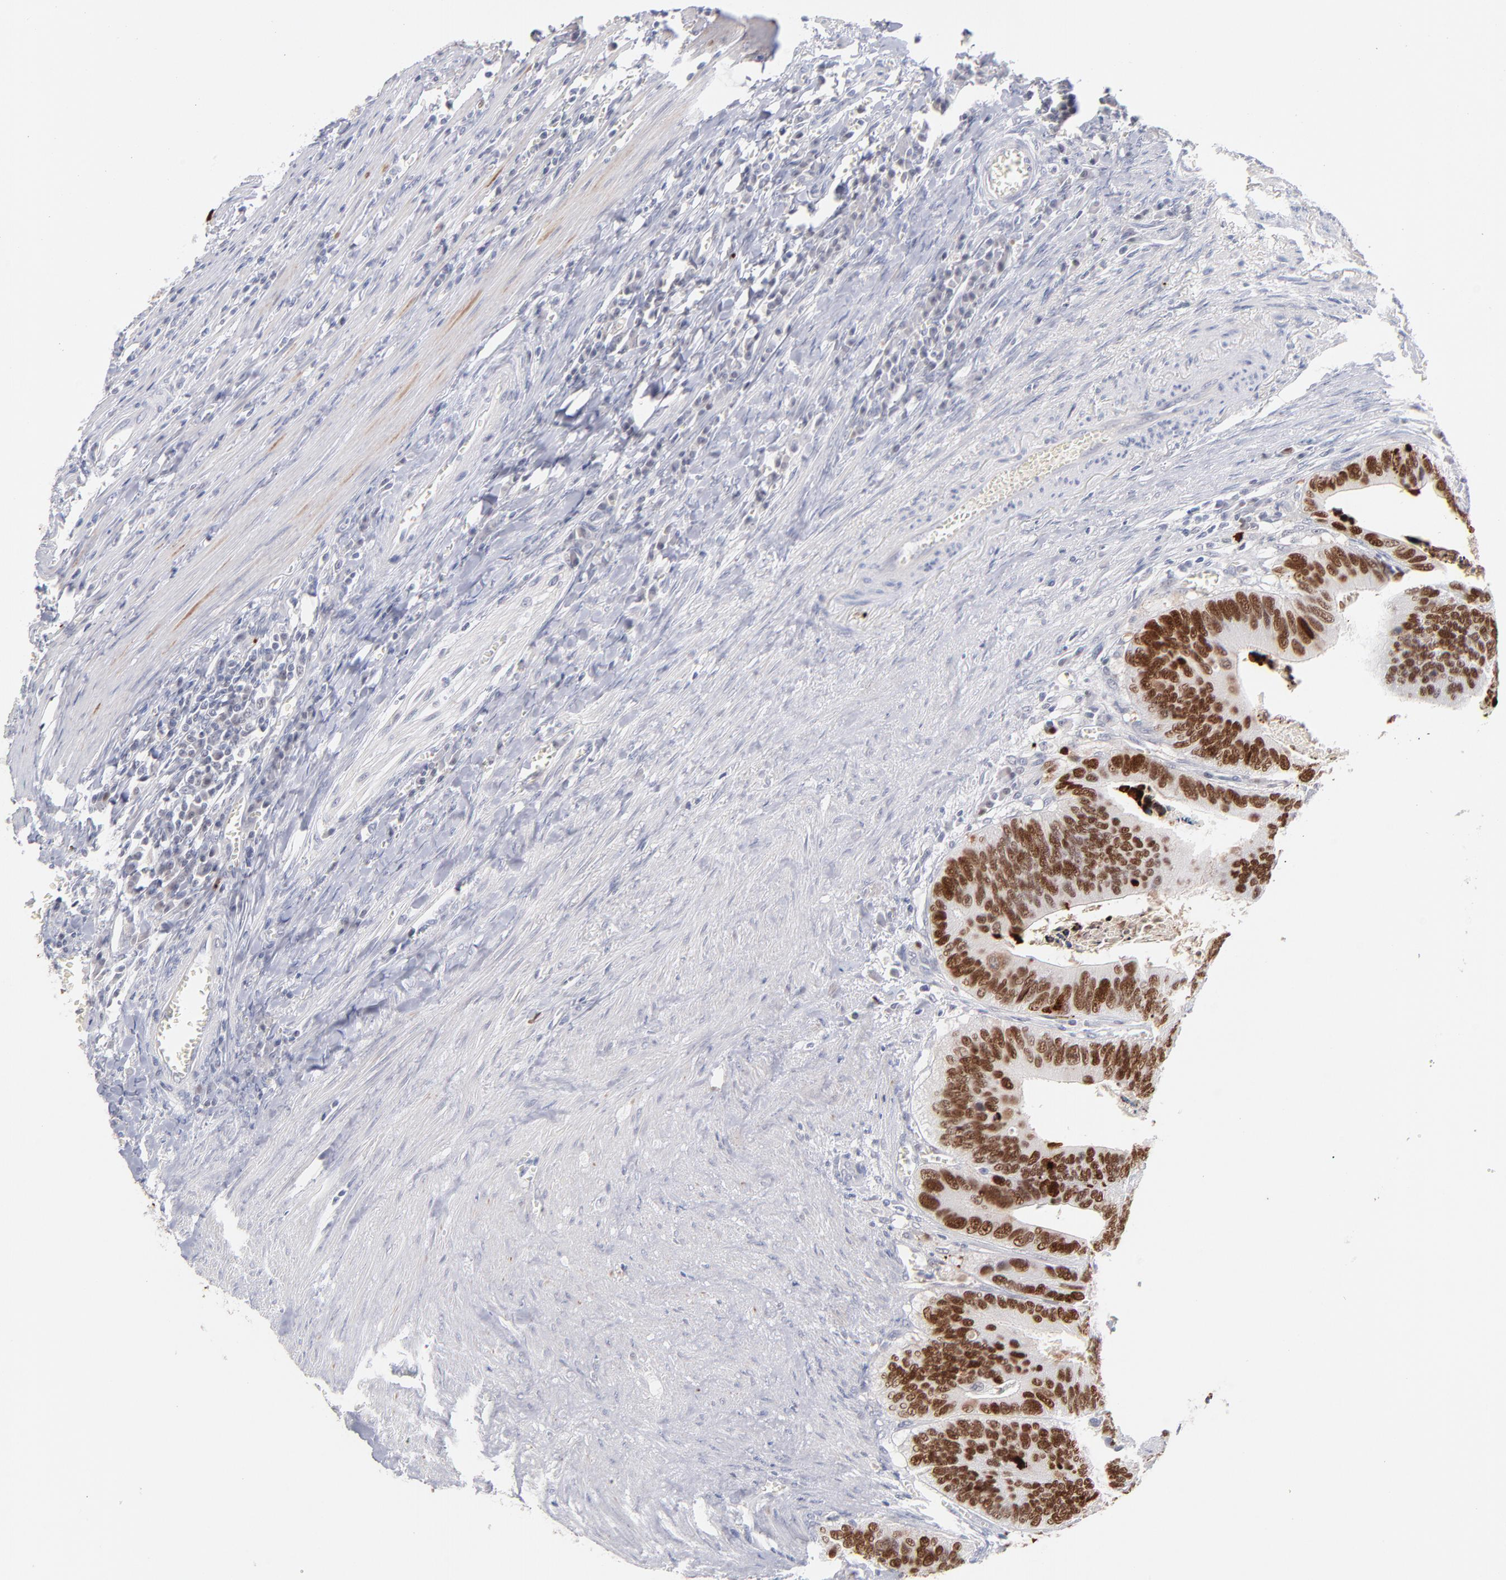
{"staining": {"intensity": "strong", "quantity": ">75%", "location": "nuclear"}, "tissue": "colorectal cancer", "cell_type": "Tumor cells", "image_type": "cancer", "snomed": [{"axis": "morphology", "description": "Adenocarcinoma, NOS"}, {"axis": "topography", "description": "Colon"}], "caption": "Immunohistochemical staining of human colorectal adenocarcinoma demonstrates high levels of strong nuclear staining in approximately >75% of tumor cells. The staining was performed using DAB (3,3'-diaminobenzidine), with brown indicating positive protein expression. Nuclei are stained blue with hematoxylin.", "gene": "PARP1", "patient": {"sex": "male", "age": 72}}